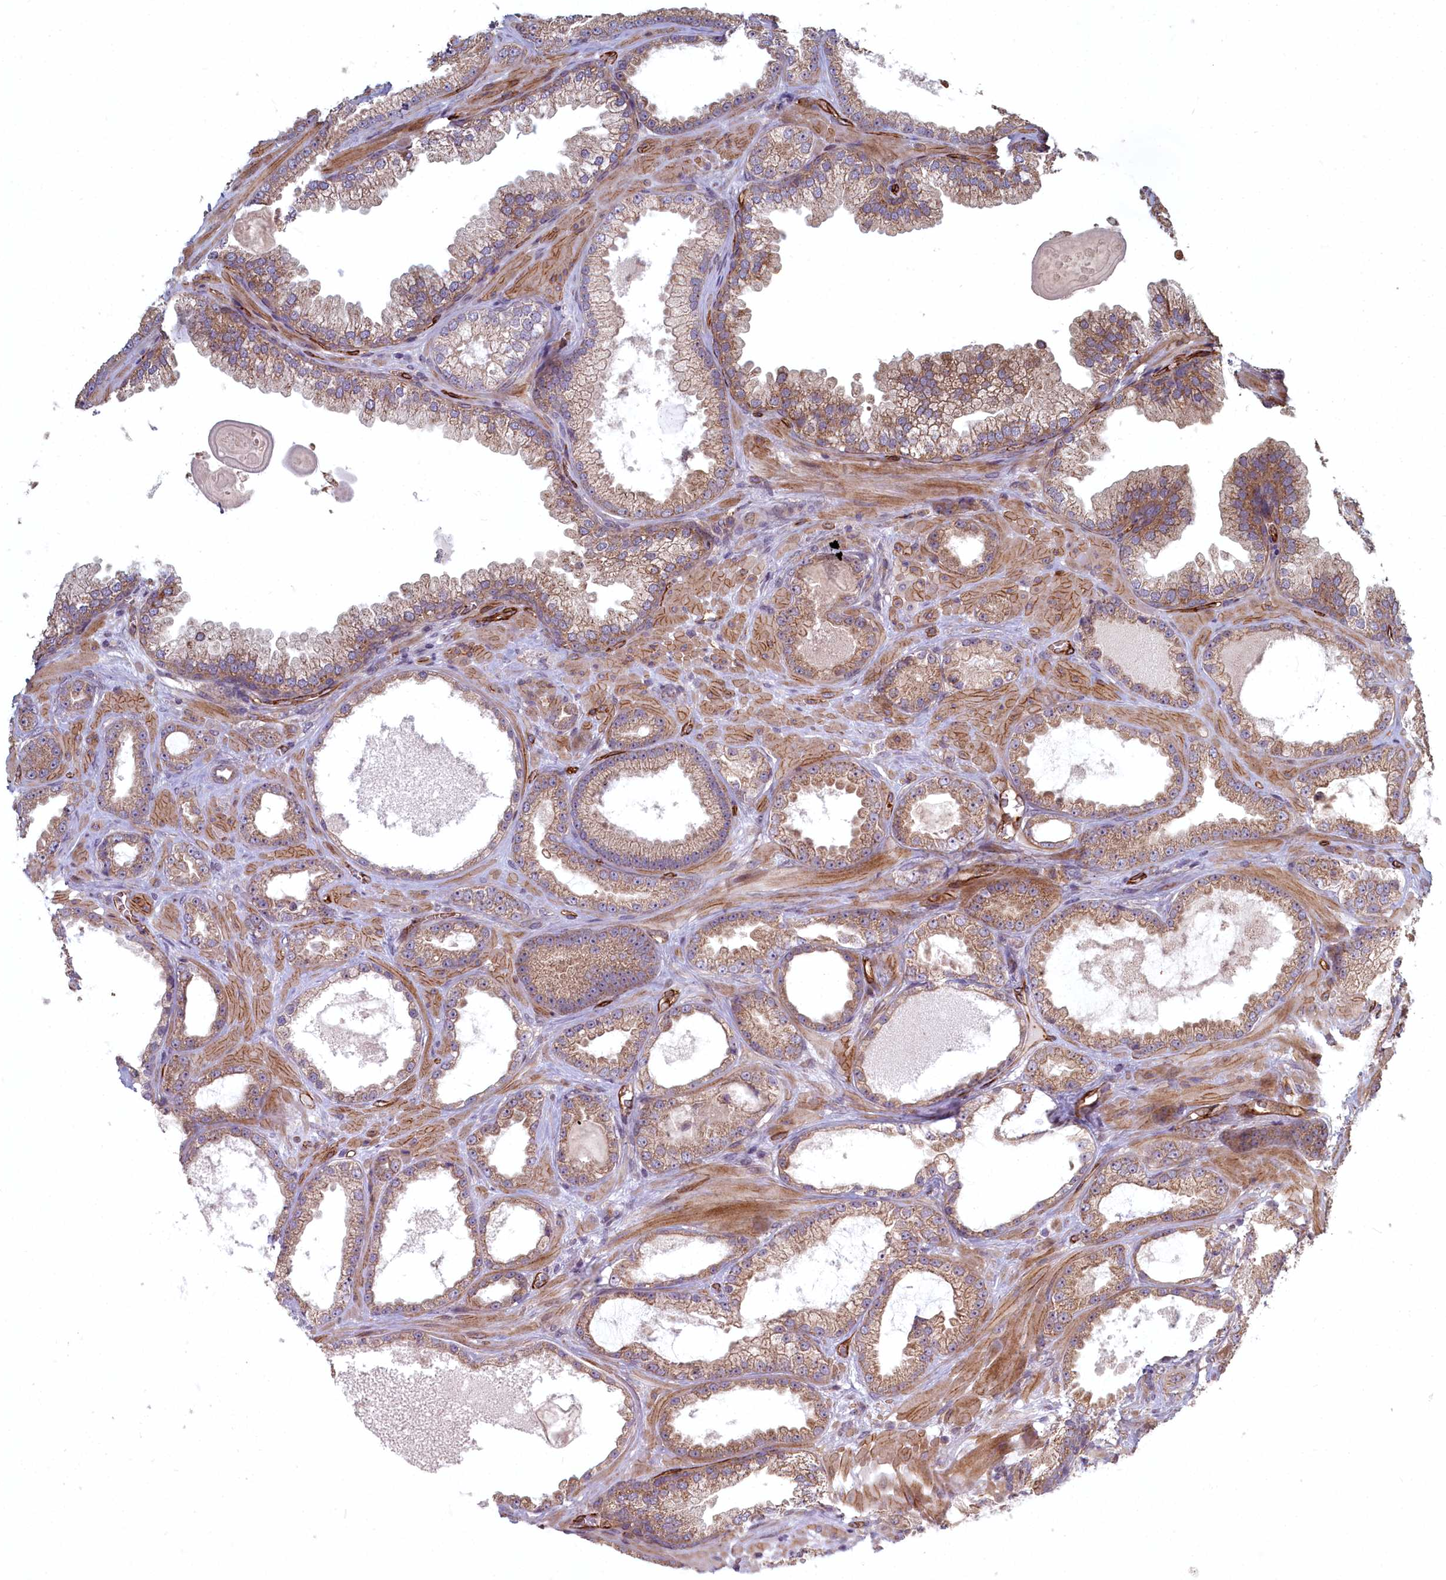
{"staining": {"intensity": "moderate", "quantity": ">75%", "location": "cytoplasmic/membranous"}, "tissue": "prostate cancer", "cell_type": "Tumor cells", "image_type": "cancer", "snomed": [{"axis": "morphology", "description": "Adenocarcinoma, Low grade"}, {"axis": "topography", "description": "Prostate"}], "caption": "A medium amount of moderate cytoplasmic/membranous staining is appreciated in approximately >75% of tumor cells in prostate cancer (adenocarcinoma (low-grade)) tissue.", "gene": "TSPYL4", "patient": {"sex": "male", "age": 57}}